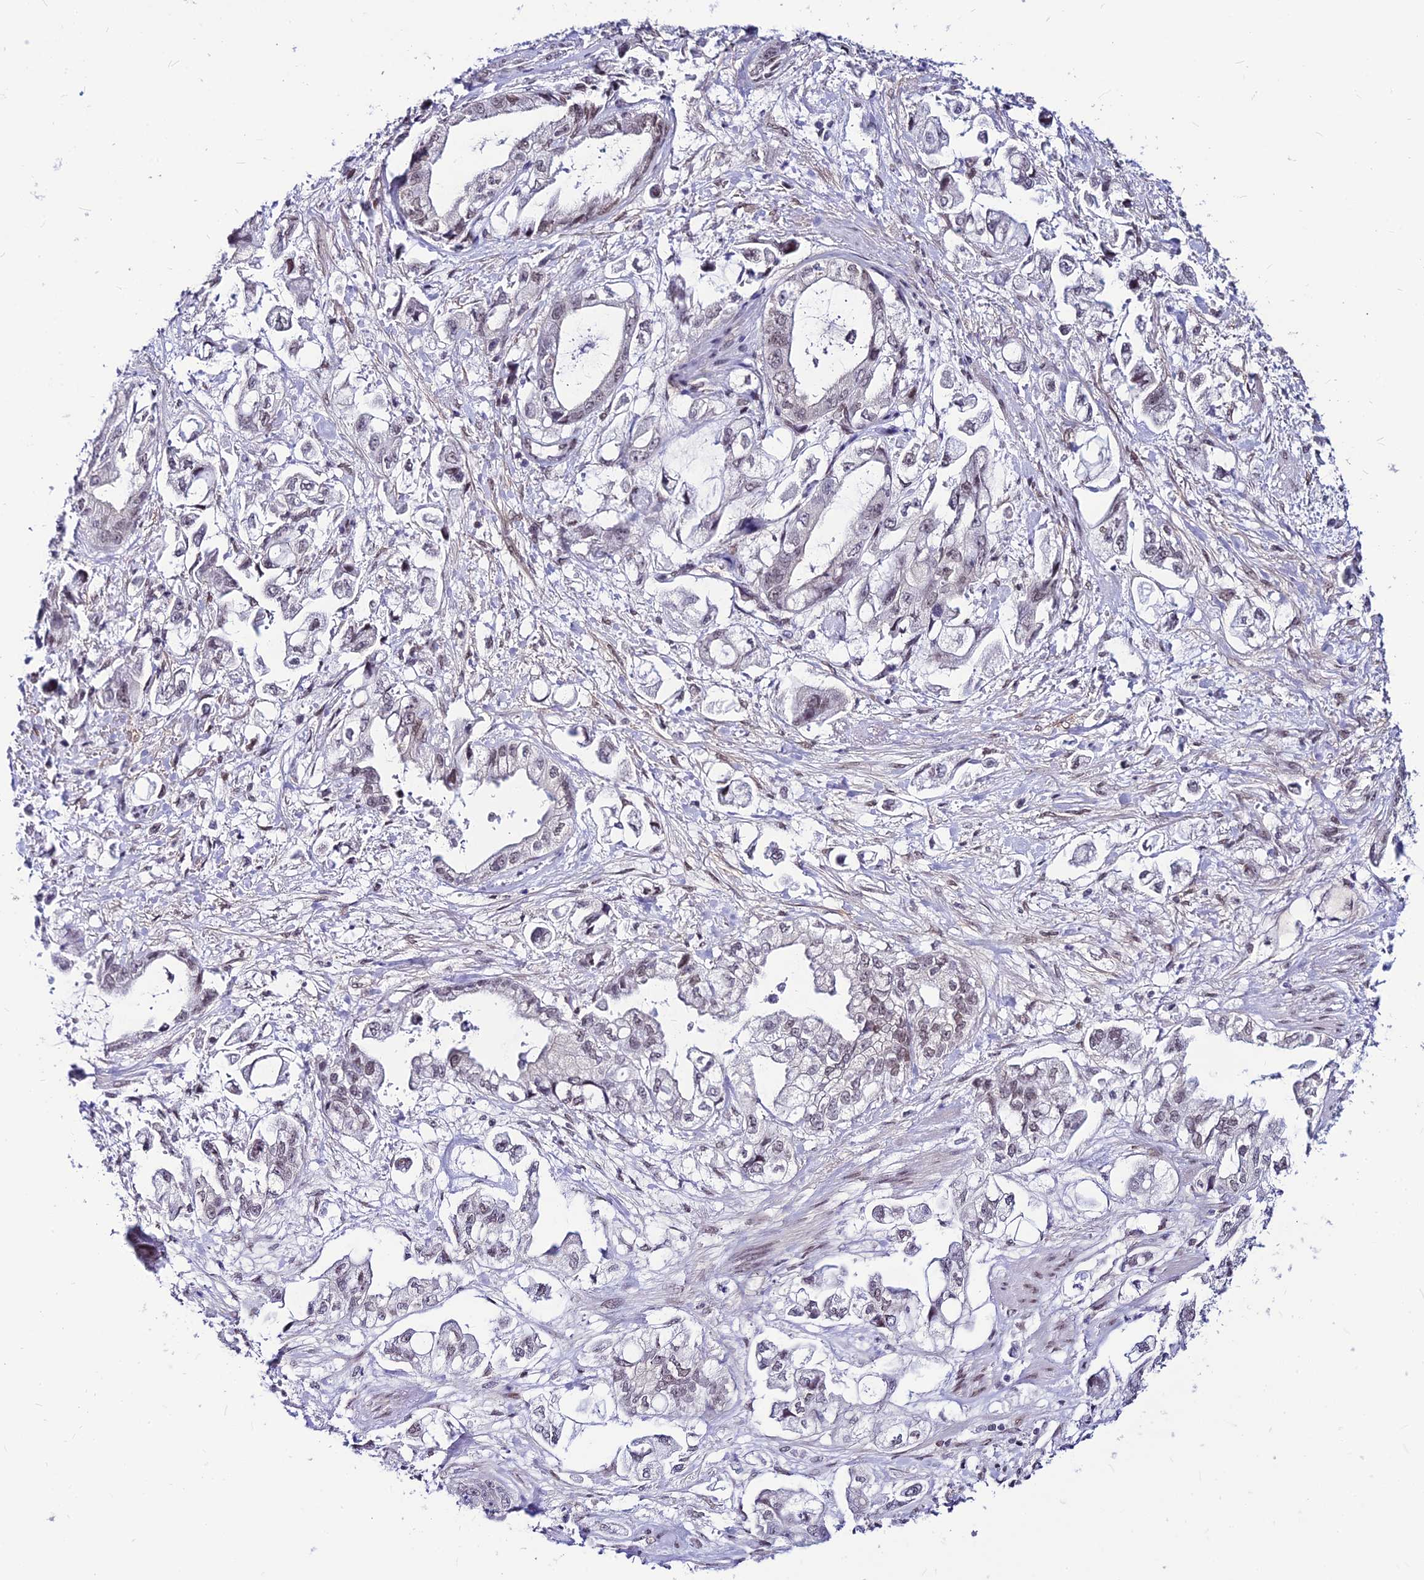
{"staining": {"intensity": "weak", "quantity": "<25%", "location": "nuclear"}, "tissue": "stomach cancer", "cell_type": "Tumor cells", "image_type": "cancer", "snomed": [{"axis": "morphology", "description": "Adenocarcinoma, NOS"}, {"axis": "topography", "description": "Stomach"}], "caption": "Immunohistochemistry photomicrograph of human adenocarcinoma (stomach) stained for a protein (brown), which displays no staining in tumor cells.", "gene": "KCTD13", "patient": {"sex": "male", "age": 62}}